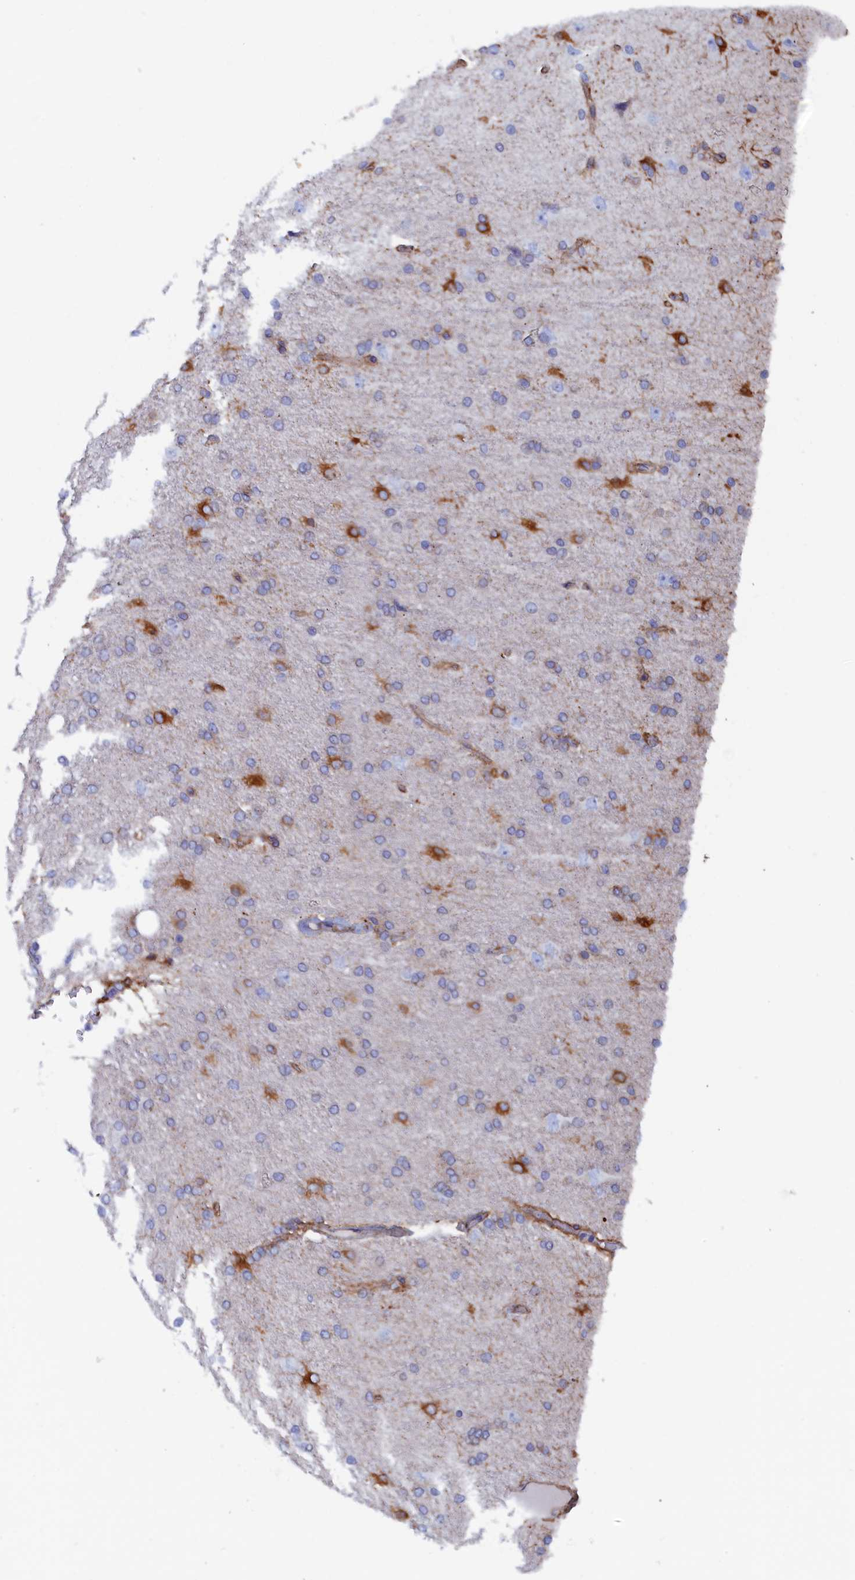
{"staining": {"intensity": "strong", "quantity": "<25%", "location": "cytoplasmic/membranous"}, "tissue": "glioma", "cell_type": "Tumor cells", "image_type": "cancer", "snomed": [{"axis": "morphology", "description": "Glioma, malignant, High grade"}, {"axis": "topography", "description": "Brain"}], "caption": "This micrograph displays immunohistochemistry staining of human malignant glioma (high-grade), with medium strong cytoplasmic/membranous expression in about <25% of tumor cells.", "gene": "COG7", "patient": {"sex": "male", "age": 72}}